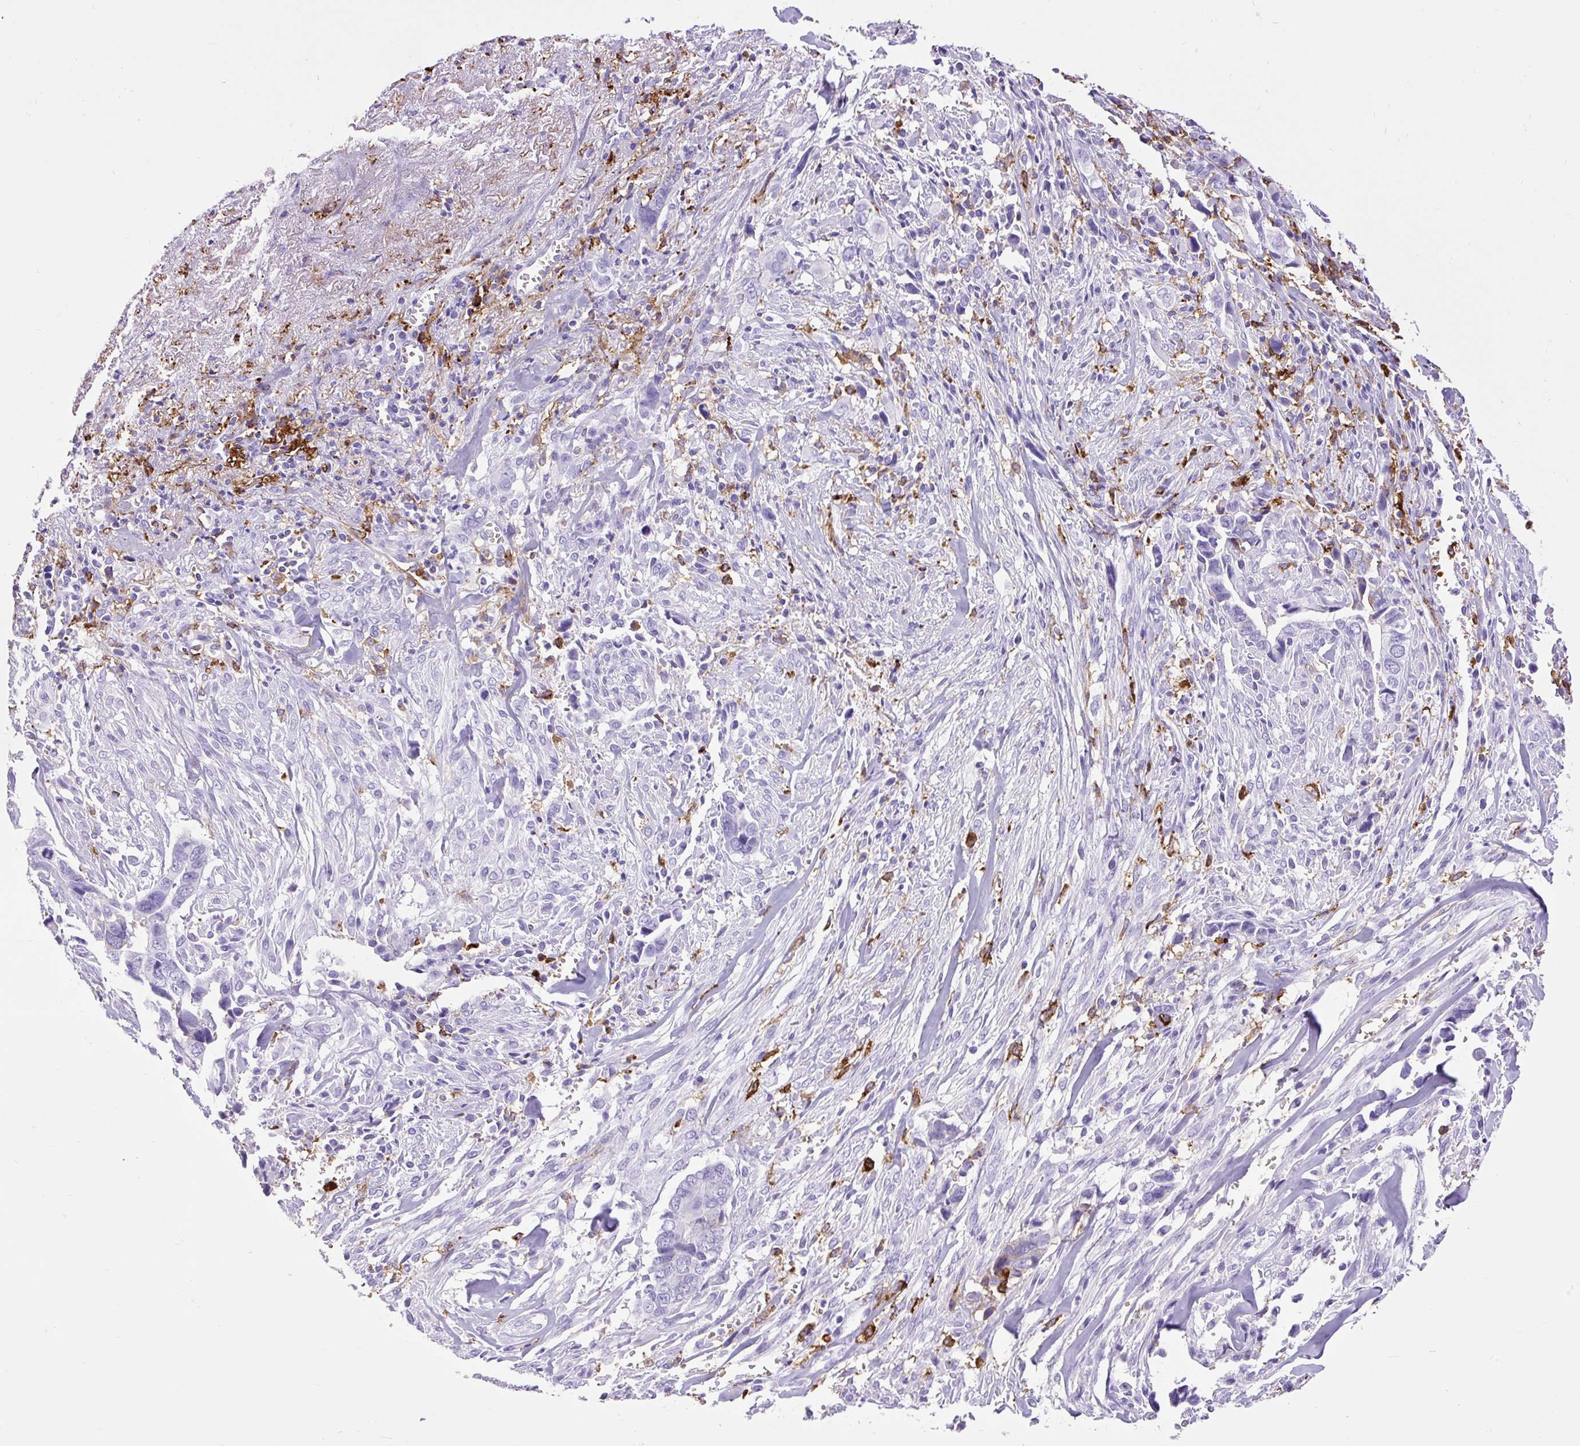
{"staining": {"intensity": "negative", "quantity": "none", "location": "none"}, "tissue": "liver cancer", "cell_type": "Tumor cells", "image_type": "cancer", "snomed": [{"axis": "morphology", "description": "Cholangiocarcinoma"}, {"axis": "topography", "description": "Liver"}], "caption": "Immunohistochemistry histopathology image of liver cancer (cholangiocarcinoma) stained for a protein (brown), which demonstrates no staining in tumor cells. Brightfield microscopy of IHC stained with DAB (3,3'-diaminobenzidine) (brown) and hematoxylin (blue), captured at high magnification.", "gene": "HLA-DRA", "patient": {"sex": "female", "age": 79}}